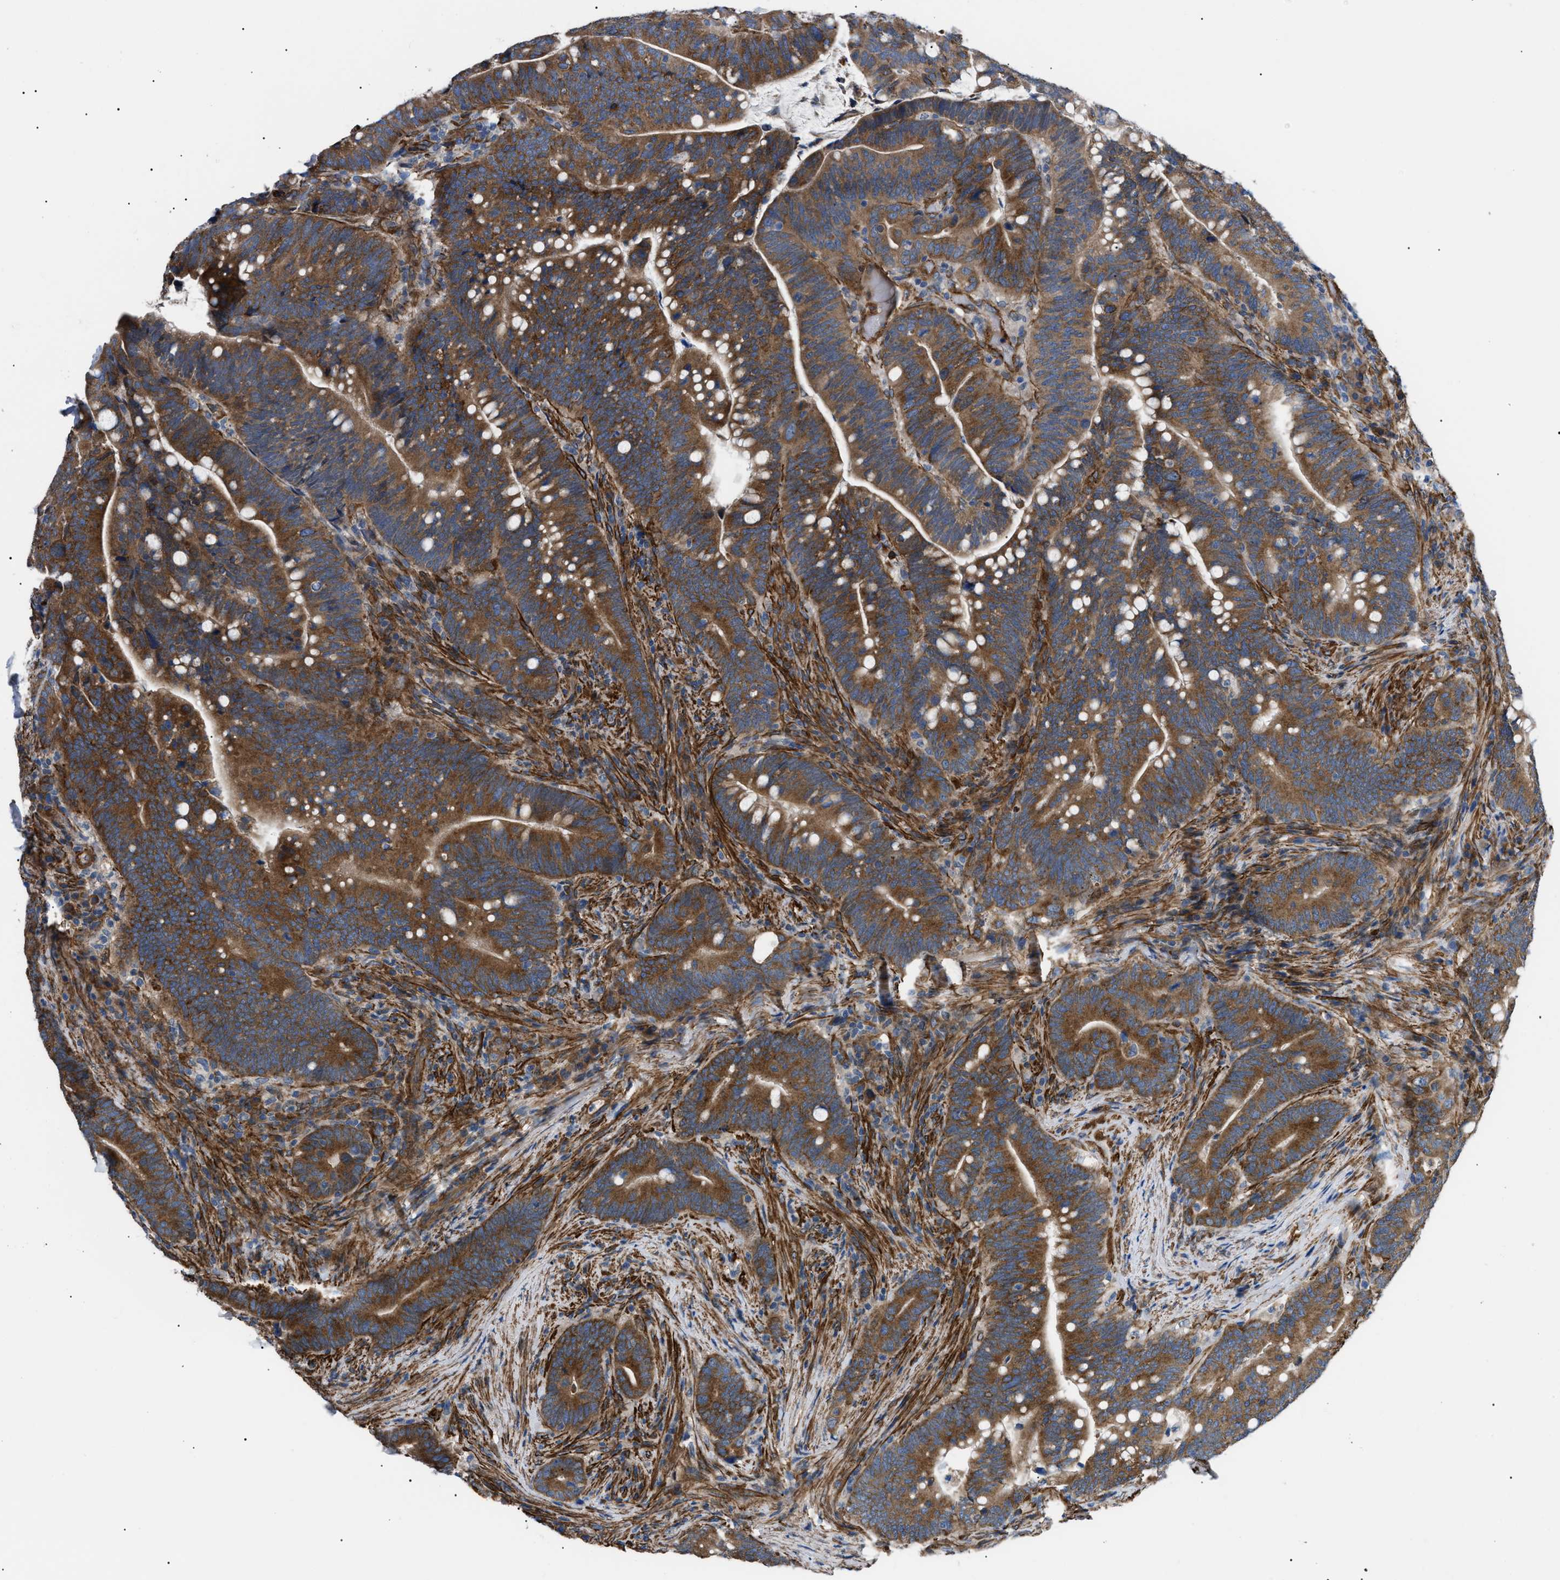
{"staining": {"intensity": "strong", "quantity": ">75%", "location": "cytoplasmic/membranous"}, "tissue": "colorectal cancer", "cell_type": "Tumor cells", "image_type": "cancer", "snomed": [{"axis": "morphology", "description": "Normal tissue, NOS"}, {"axis": "morphology", "description": "Adenocarcinoma, NOS"}, {"axis": "topography", "description": "Colon"}], "caption": "Human colorectal adenocarcinoma stained for a protein (brown) demonstrates strong cytoplasmic/membranous positive staining in about >75% of tumor cells.", "gene": "MYO10", "patient": {"sex": "female", "age": 66}}